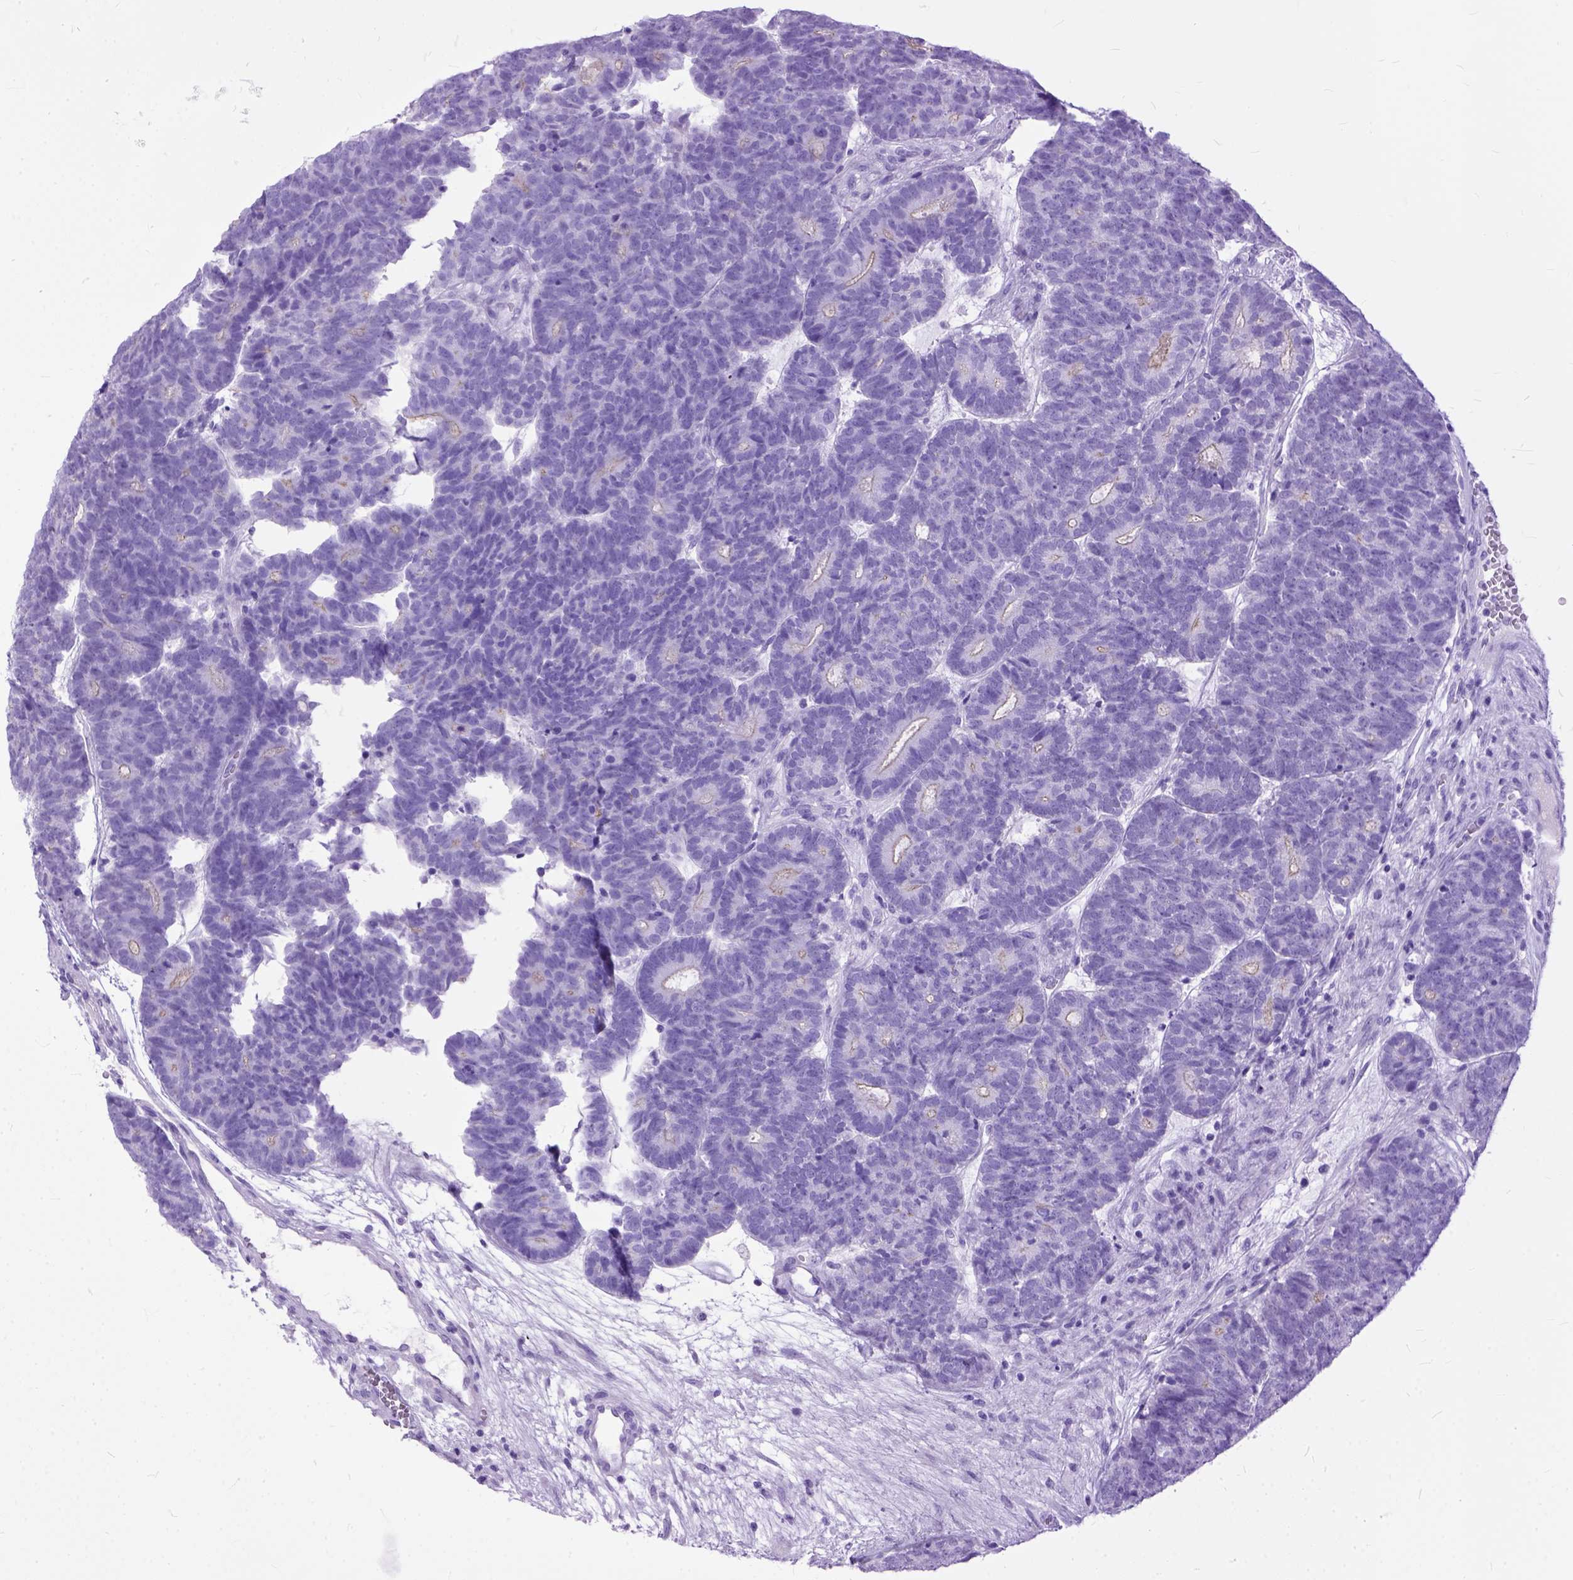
{"staining": {"intensity": "negative", "quantity": "none", "location": "none"}, "tissue": "head and neck cancer", "cell_type": "Tumor cells", "image_type": "cancer", "snomed": [{"axis": "morphology", "description": "Adenocarcinoma, NOS"}, {"axis": "topography", "description": "Head-Neck"}], "caption": "Immunohistochemical staining of head and neck cancer (adenocarcinoma) reveals no significant staining in tumor cells.", "gene": "GNGT1", "patient": {"sex": "female", "age": 81}}